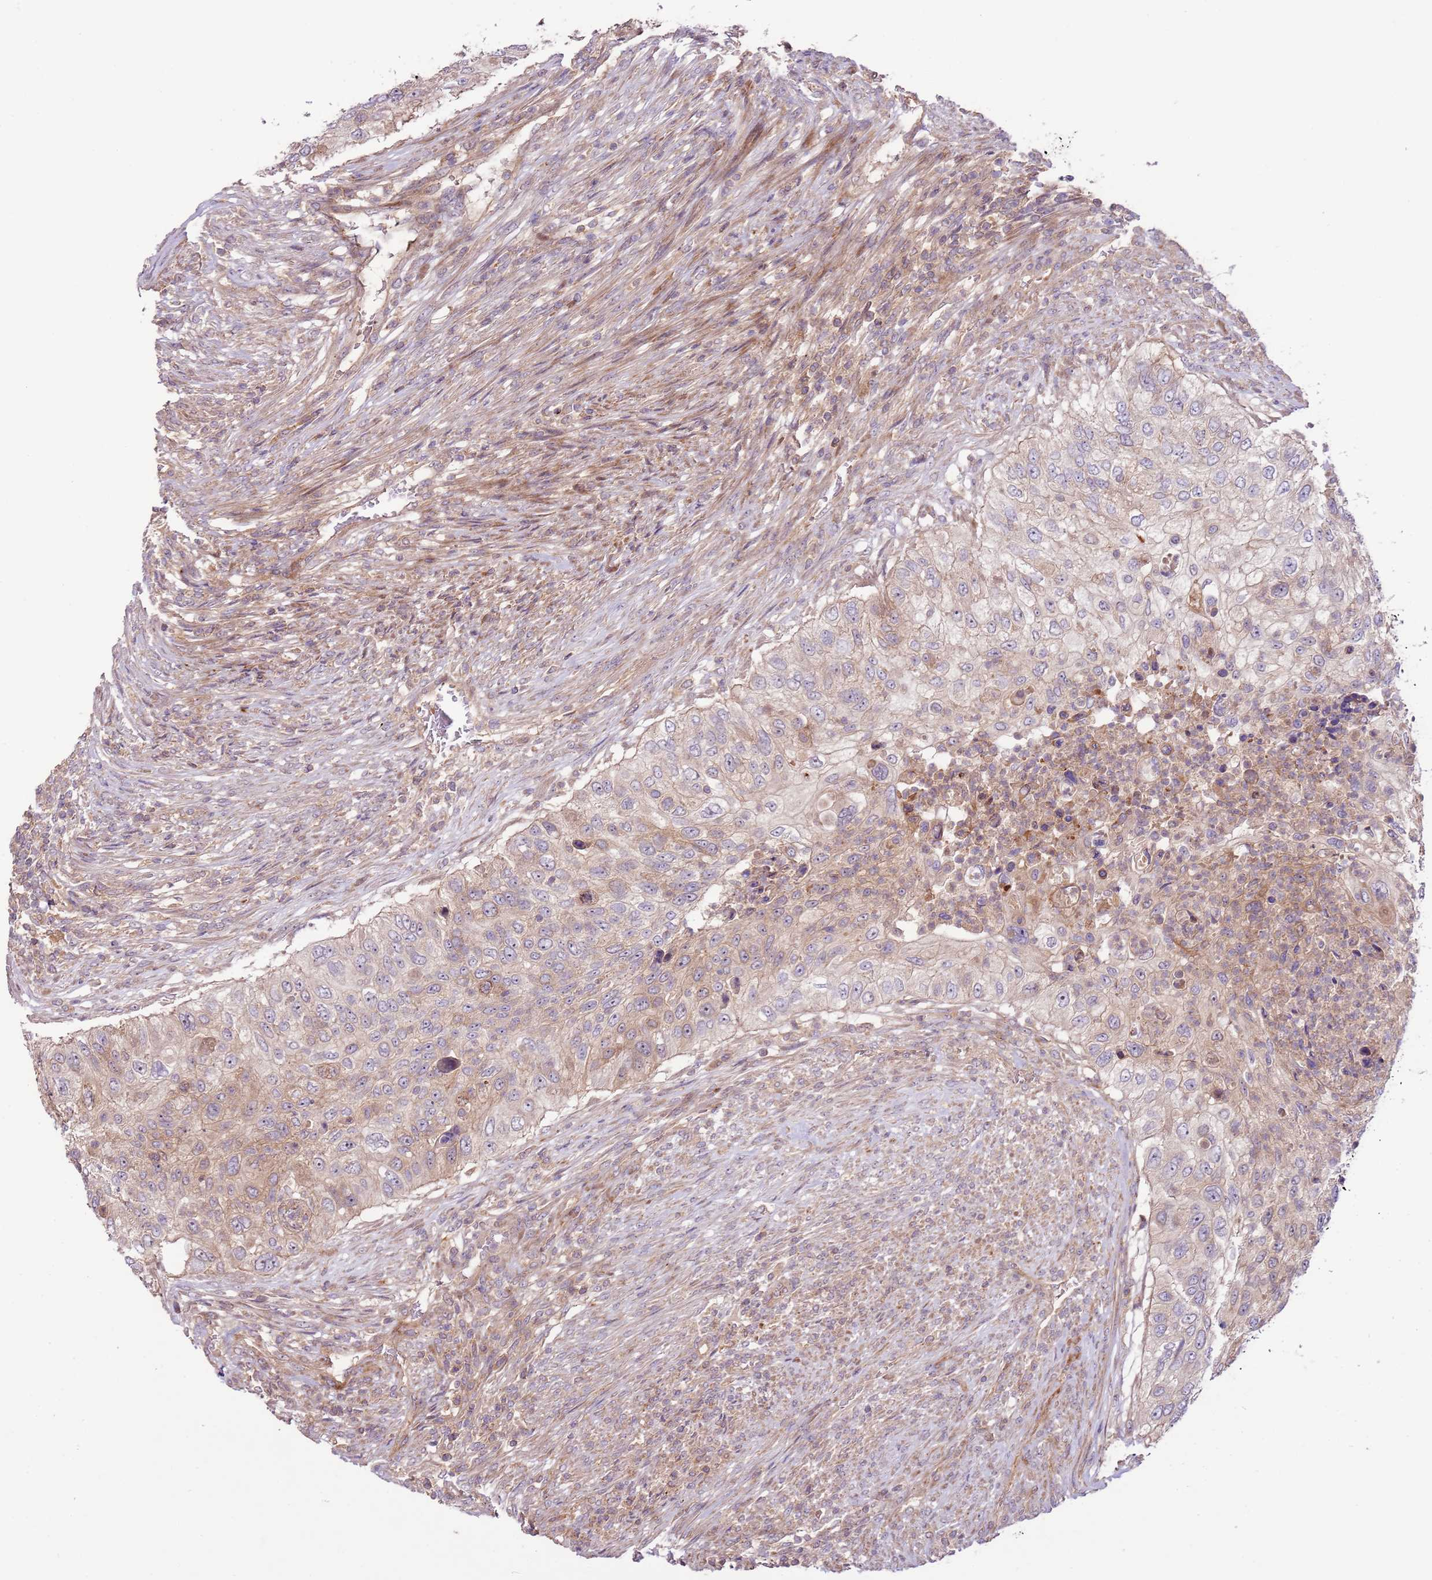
{"staining": {"intensity": "weak", "quantity": "<25%", "location": "cytoplasmic/membranous"}, "tissue": "urothelial cancer", "cell_type": "Tumor cells", "image_type": "cancer", "snomed": [{"axis": "morphology", "description": "Urothelial carcinoma, High grade"}, {"axis": "topography", "description": "Urinary bladder"}], "caption": "High-grade urothelial carcinoma was stained to show a protein in brown. There is no significant expression in tumor cells.", "gene": "ZNF624", "patient": {"sex": "female", "age": 60}}